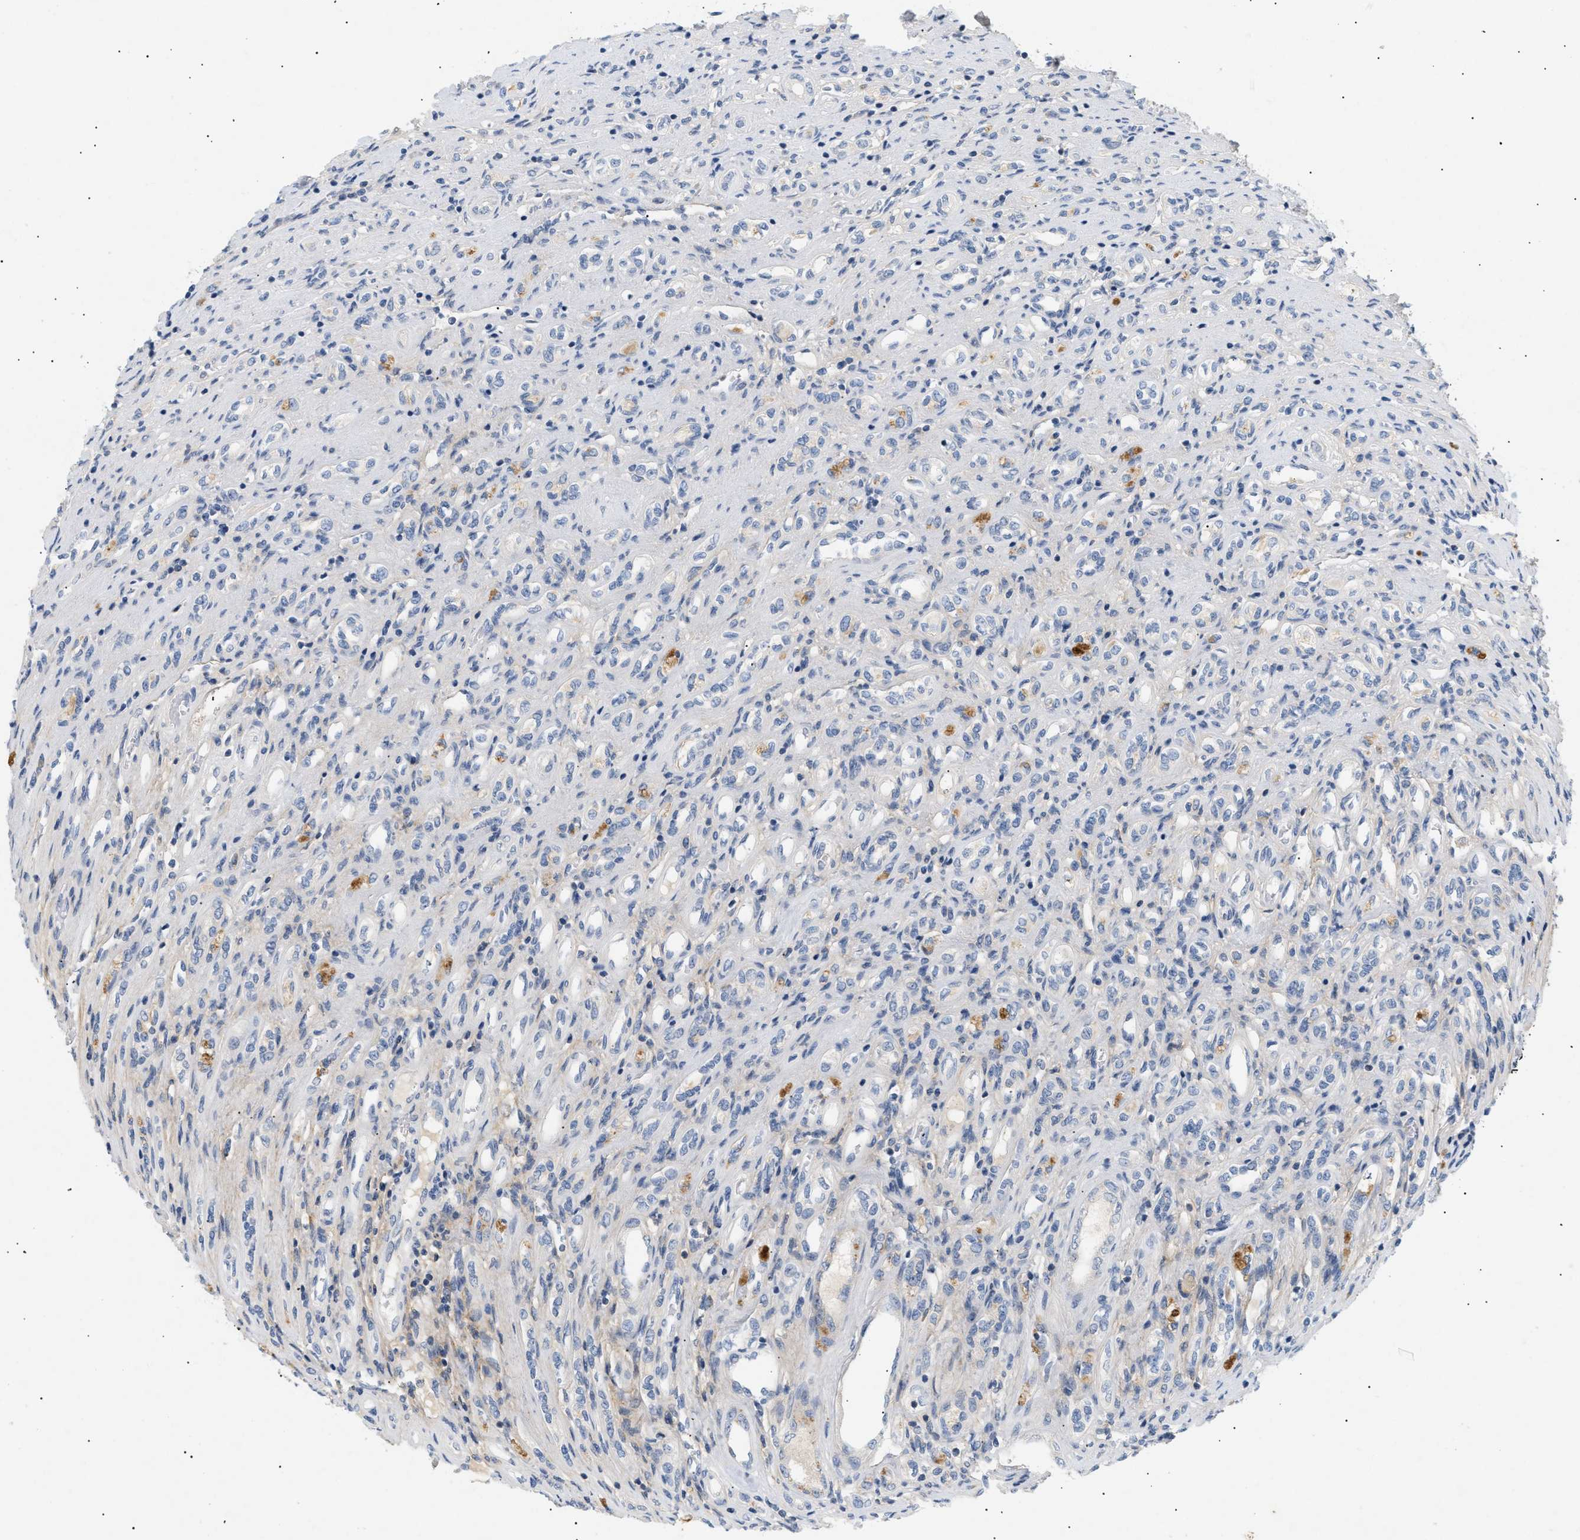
{"staining": {"intensity": "negative", "quantity": "none", "location": "none"}, "tissue": "renal cancer", "cell_type": "Tumor cells", "image_type": "cancer", "snomed": [{"axis": "morphology", "description": "Adenocarcinoma, NOS"}, {"axis": "topography", "description": "Kidney"}], "caption": "Tumor cells show no significant protein positivity in adenocarcinoma (renal).", "gene": "FARS2", "patient": {"sex": "female", "age": 70}}